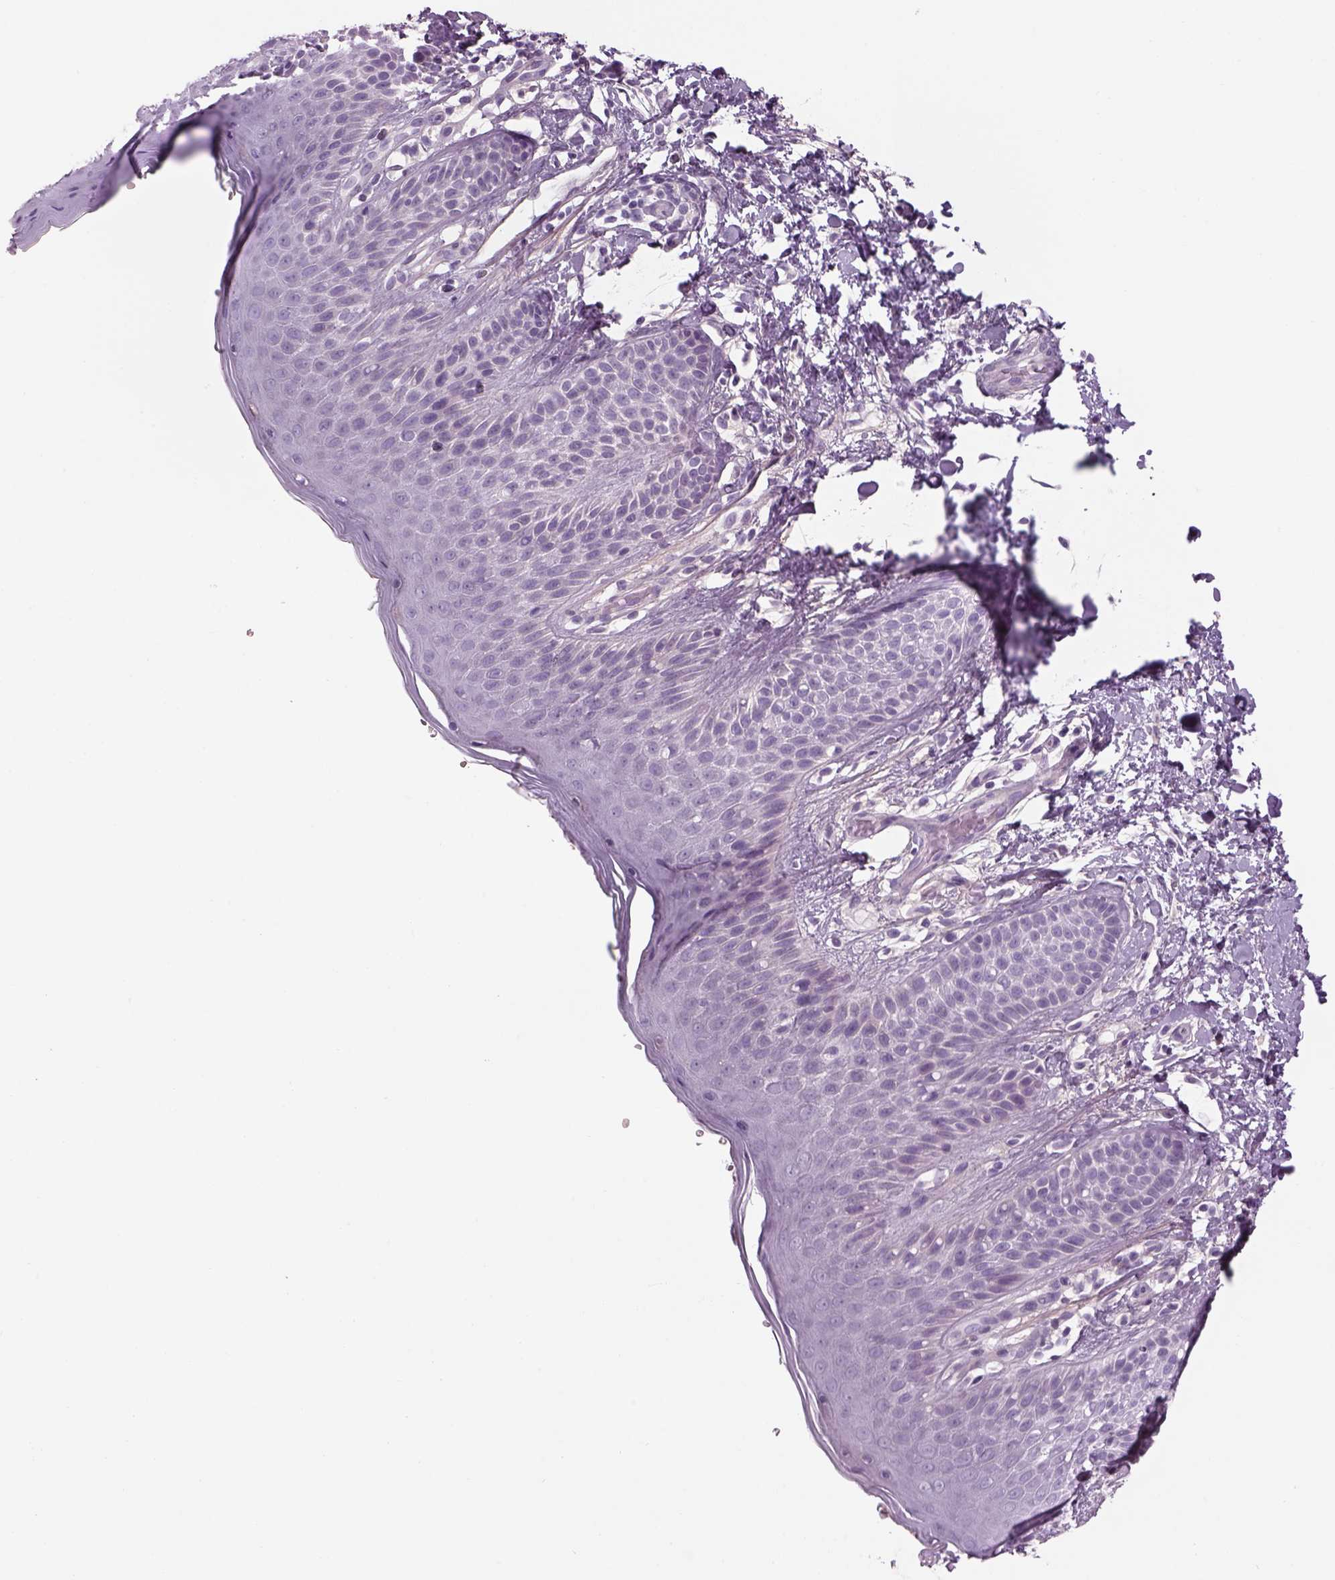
{"staining": {"intensity": "negative", "quantity": "none", "location": "none"}, "tissue": "skin", "cell_type": "Epidermal cells", "image_type": "normal", "snomed": [{"axis": "morphology", "description": "Normal tissue, NOS"}, {"axis": "topography", "description": "Anal"}], "caption": "High power microscopy micrograph of an IHC image of normal skin, revealing no significant expression in epidermal cells. Brightfield microscopy of immunohistochemistry (IHC) stained with DAB (3,3'-diaminobenzidine) (brown) and hematoxylin (blue), captured at high magnification.", "gene": "MDH1B", "patient": {"sex": "male", "age": 36}}